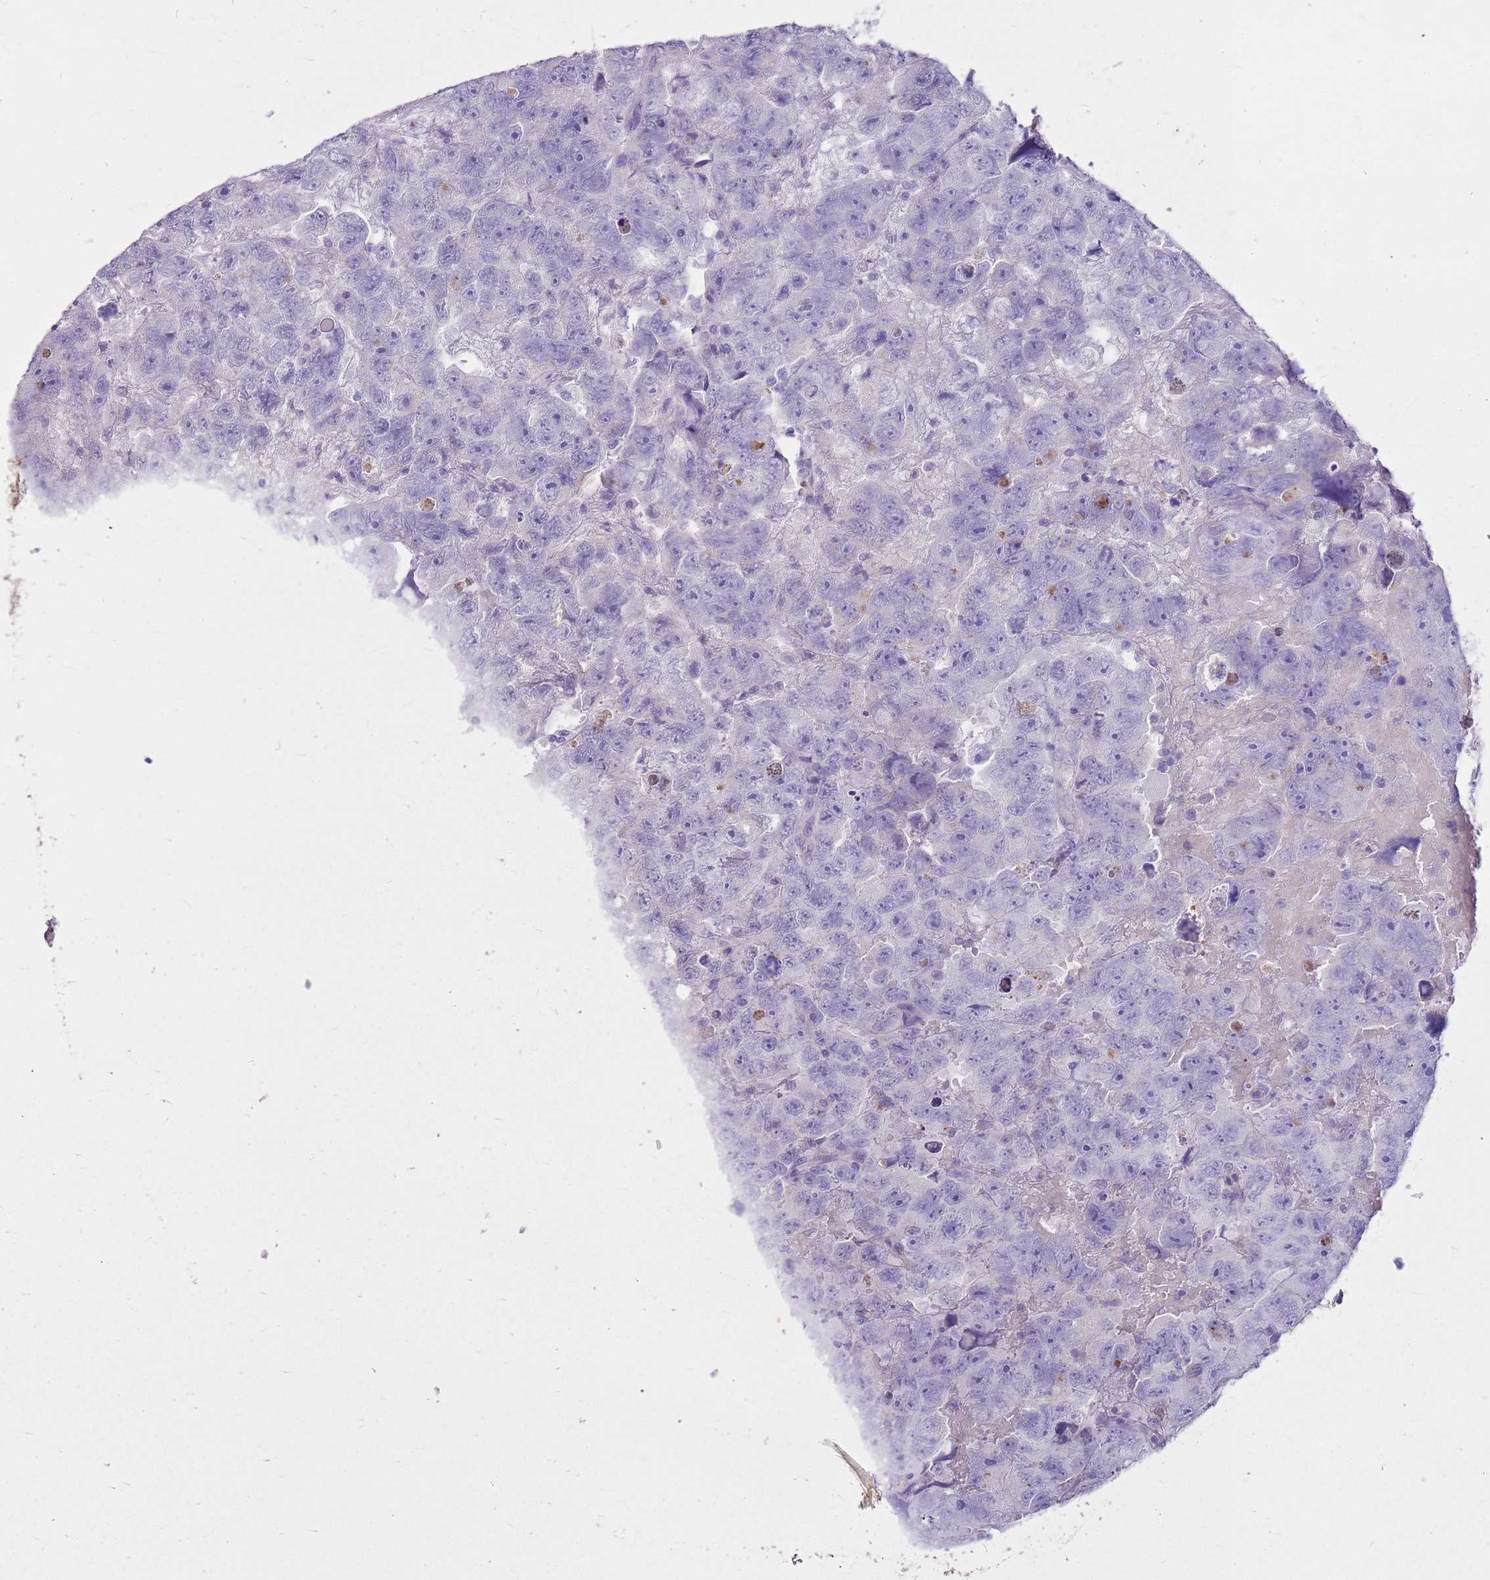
{"staining": {"intensity": "negative", "quantity": "none", "location": "none"}, "tissue": "testis cancer", "cell_type": "Tumor cells", "image_type": "cancer", "snomed": [{"axis": "morphology", "description": "Carcinoma, Embryonal, NOS"}, {"axis": "topography", "description": "Testis"}], "caption": "This is an immunohistochemistry photomicrograph of testis embryonal carcinoma. There is no positivity in tumor cells.", "gene": "FABP2", "patient": {"sex": "male", "age": 45}}